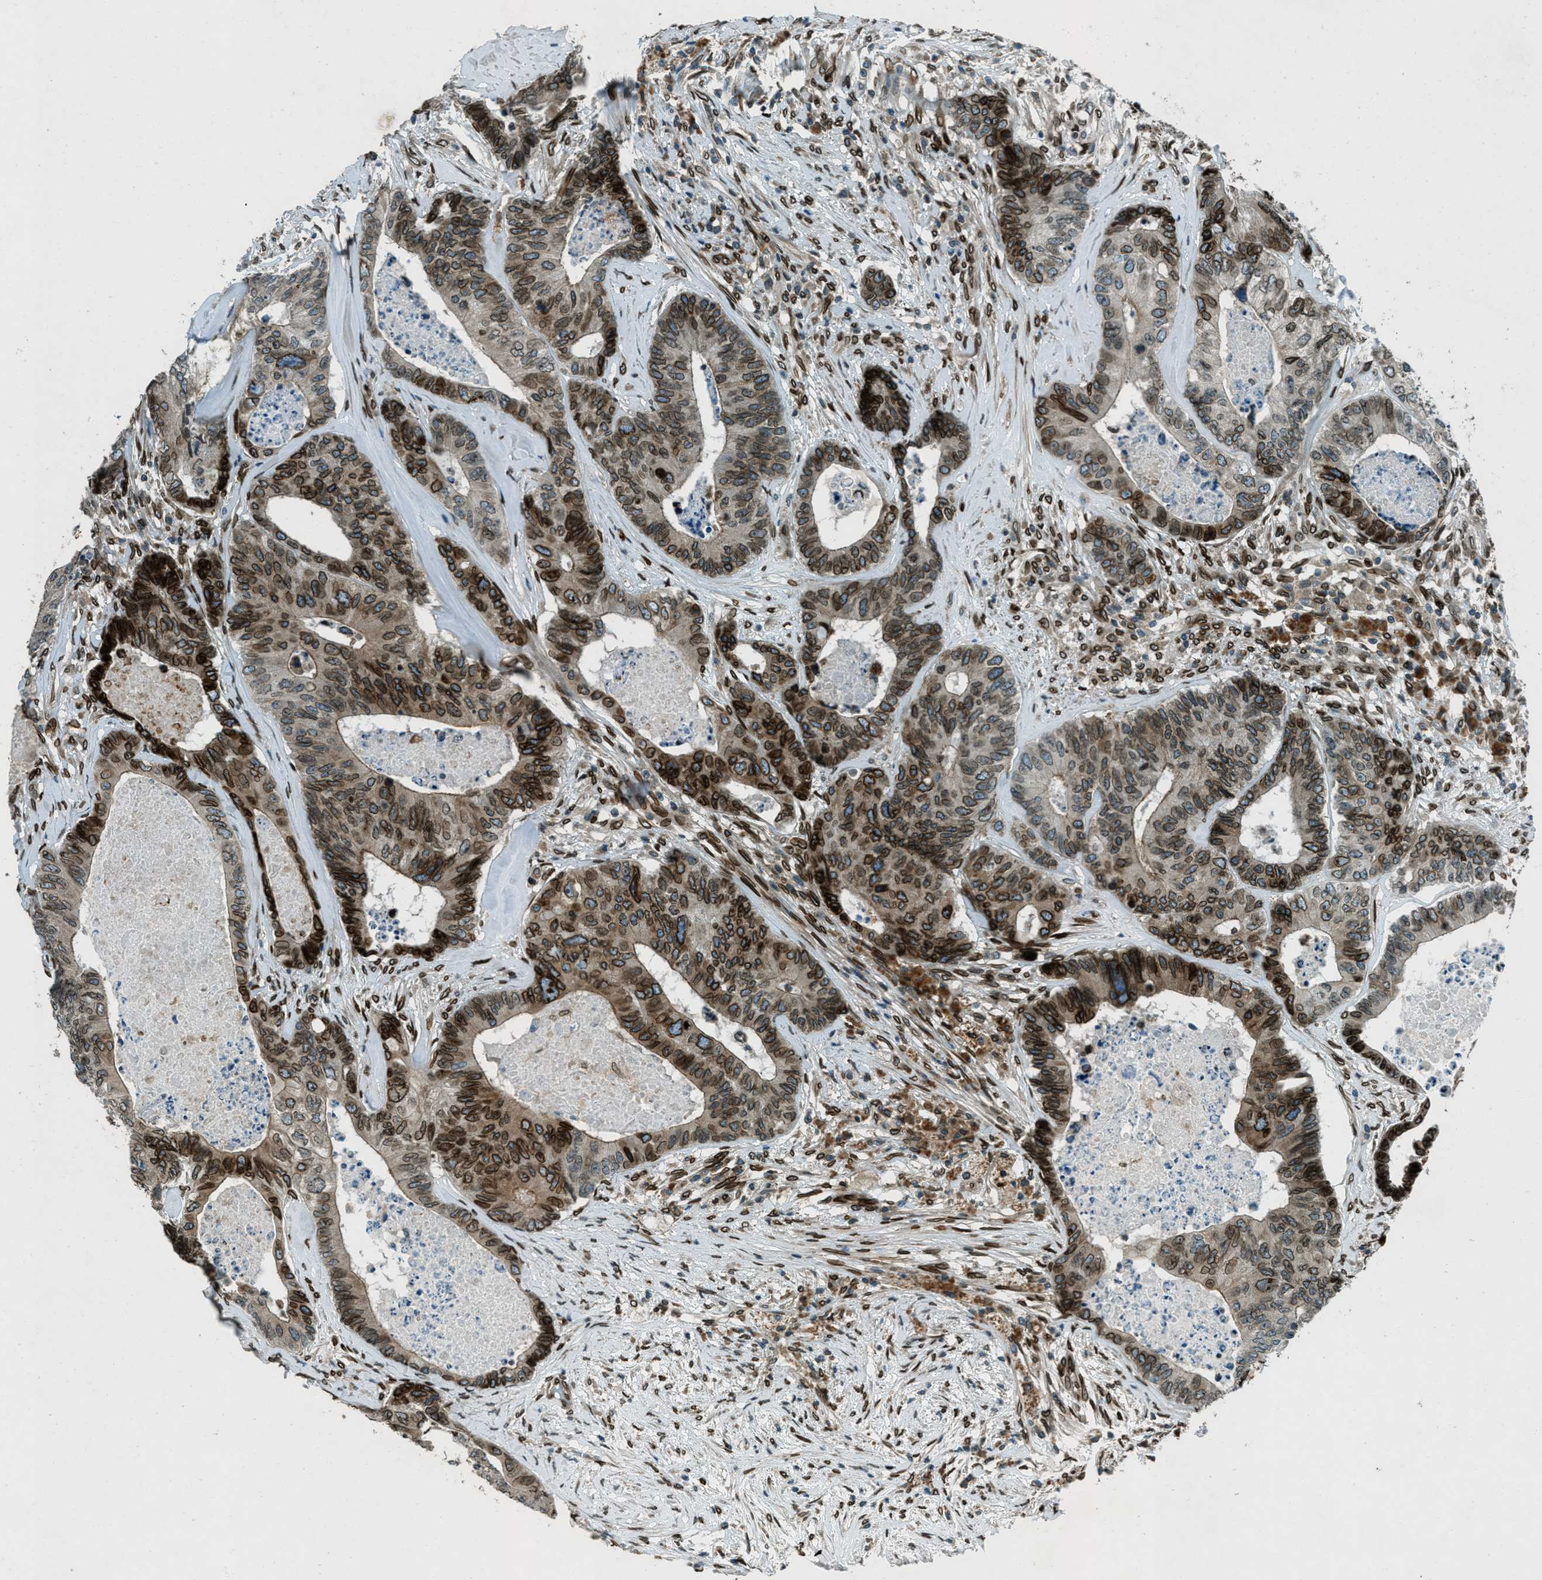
{"staining": {"intensity": "strong", "quantity": ">75%", "location": "cytoplasmic/membranous,nuclear"}, "tissue": "colorectal cancer", "cell_type": "Tumor cells", "image_type": "cancer", "snomed": [{"axis": "morphology", "description": "Adenocarcinoma, NOS"}, {"axis": "topography", "description": "Colon"}], "caption": "High-power microscopy captured an immunohistochemistry micrograph of colorectal adenocarcinoma, revealing strong cytoplasmic/membranous and nuclear positivity in about >75% of tumor cells.", "gene": "LEMD2", "patient": {"sex": "female", "age": 67}}